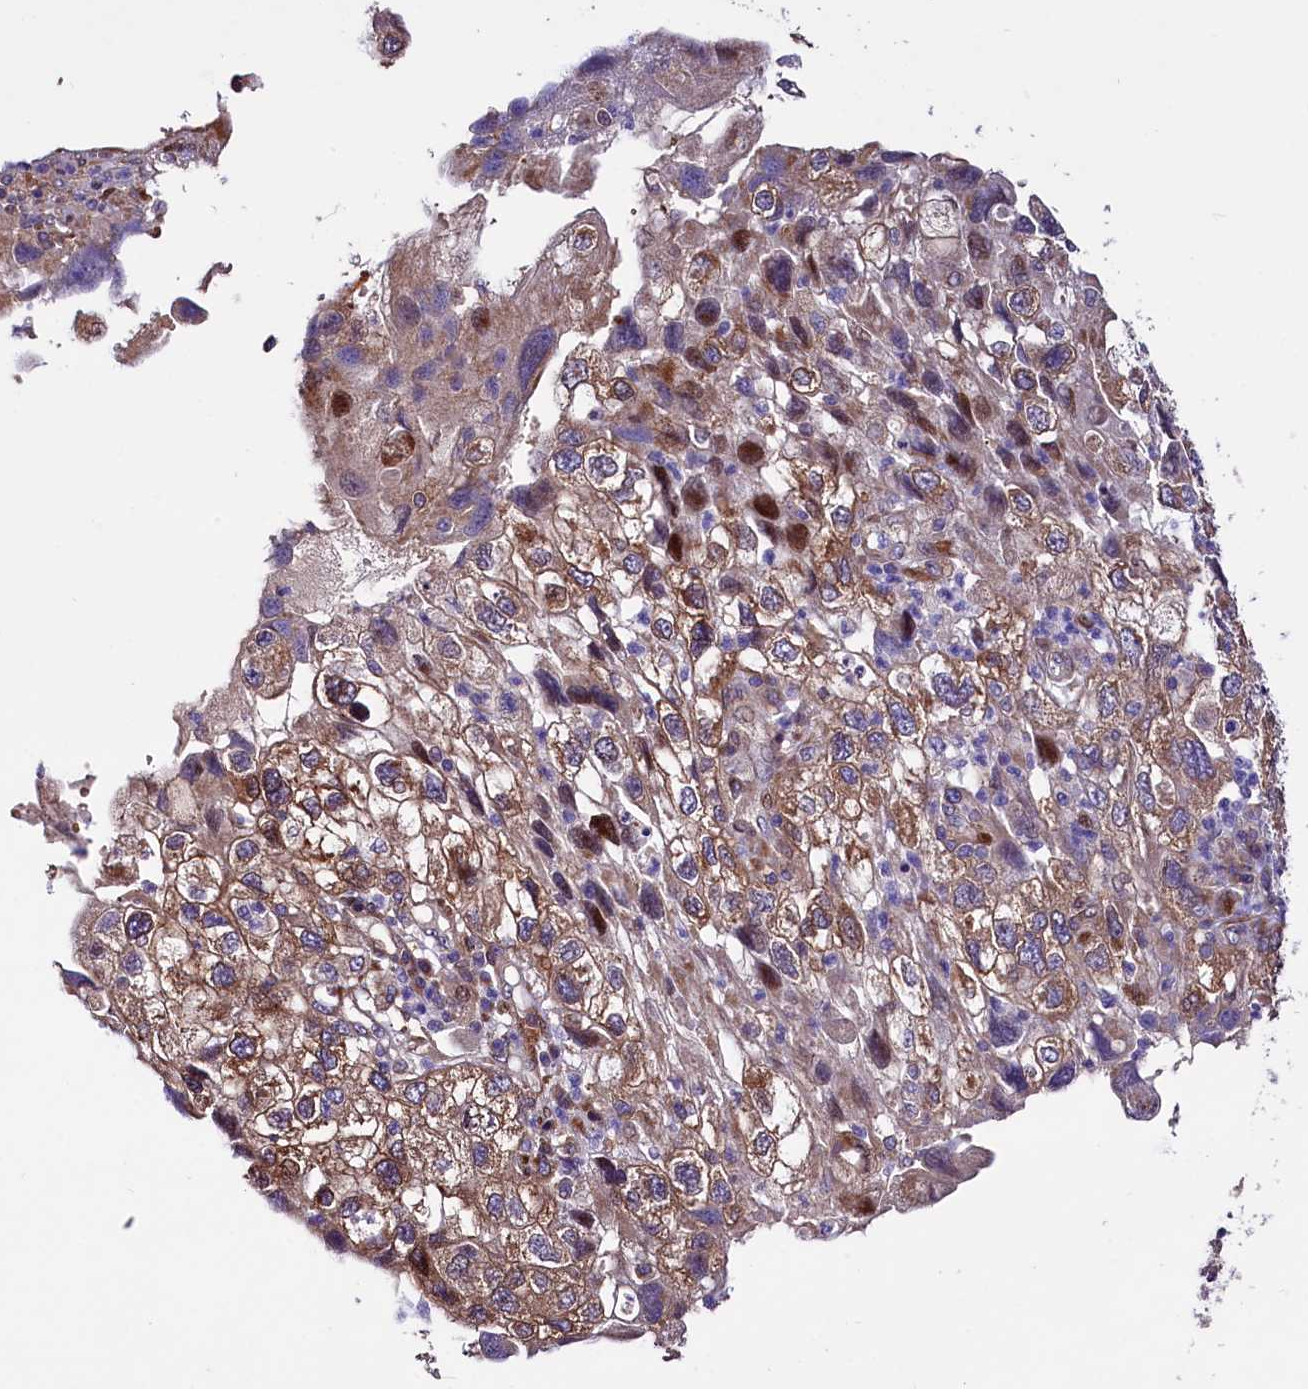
{"staining": {"intensity": "moderate", "quantity": ">75%", "location": "cytoplasmic/membranous,nuclear"}, "tissue": "endometrial cancer", "cell_type": "Tumor cells", "image_type": "cancer", "snomed": [{"axis": "morphology", "description": "Adenocarcinoma, NOS"}, {"axis": "topography", "description": "Endometrium"}], "caption": "Endometrial cancer was stained to show a protein in brown. There is medium levels of moderate cytoplasmic/membranous and nuclear staining in about >75% of tumor cells.", "gene": "PDZRN3", "patient": {"sex": "female", "age": 49}}